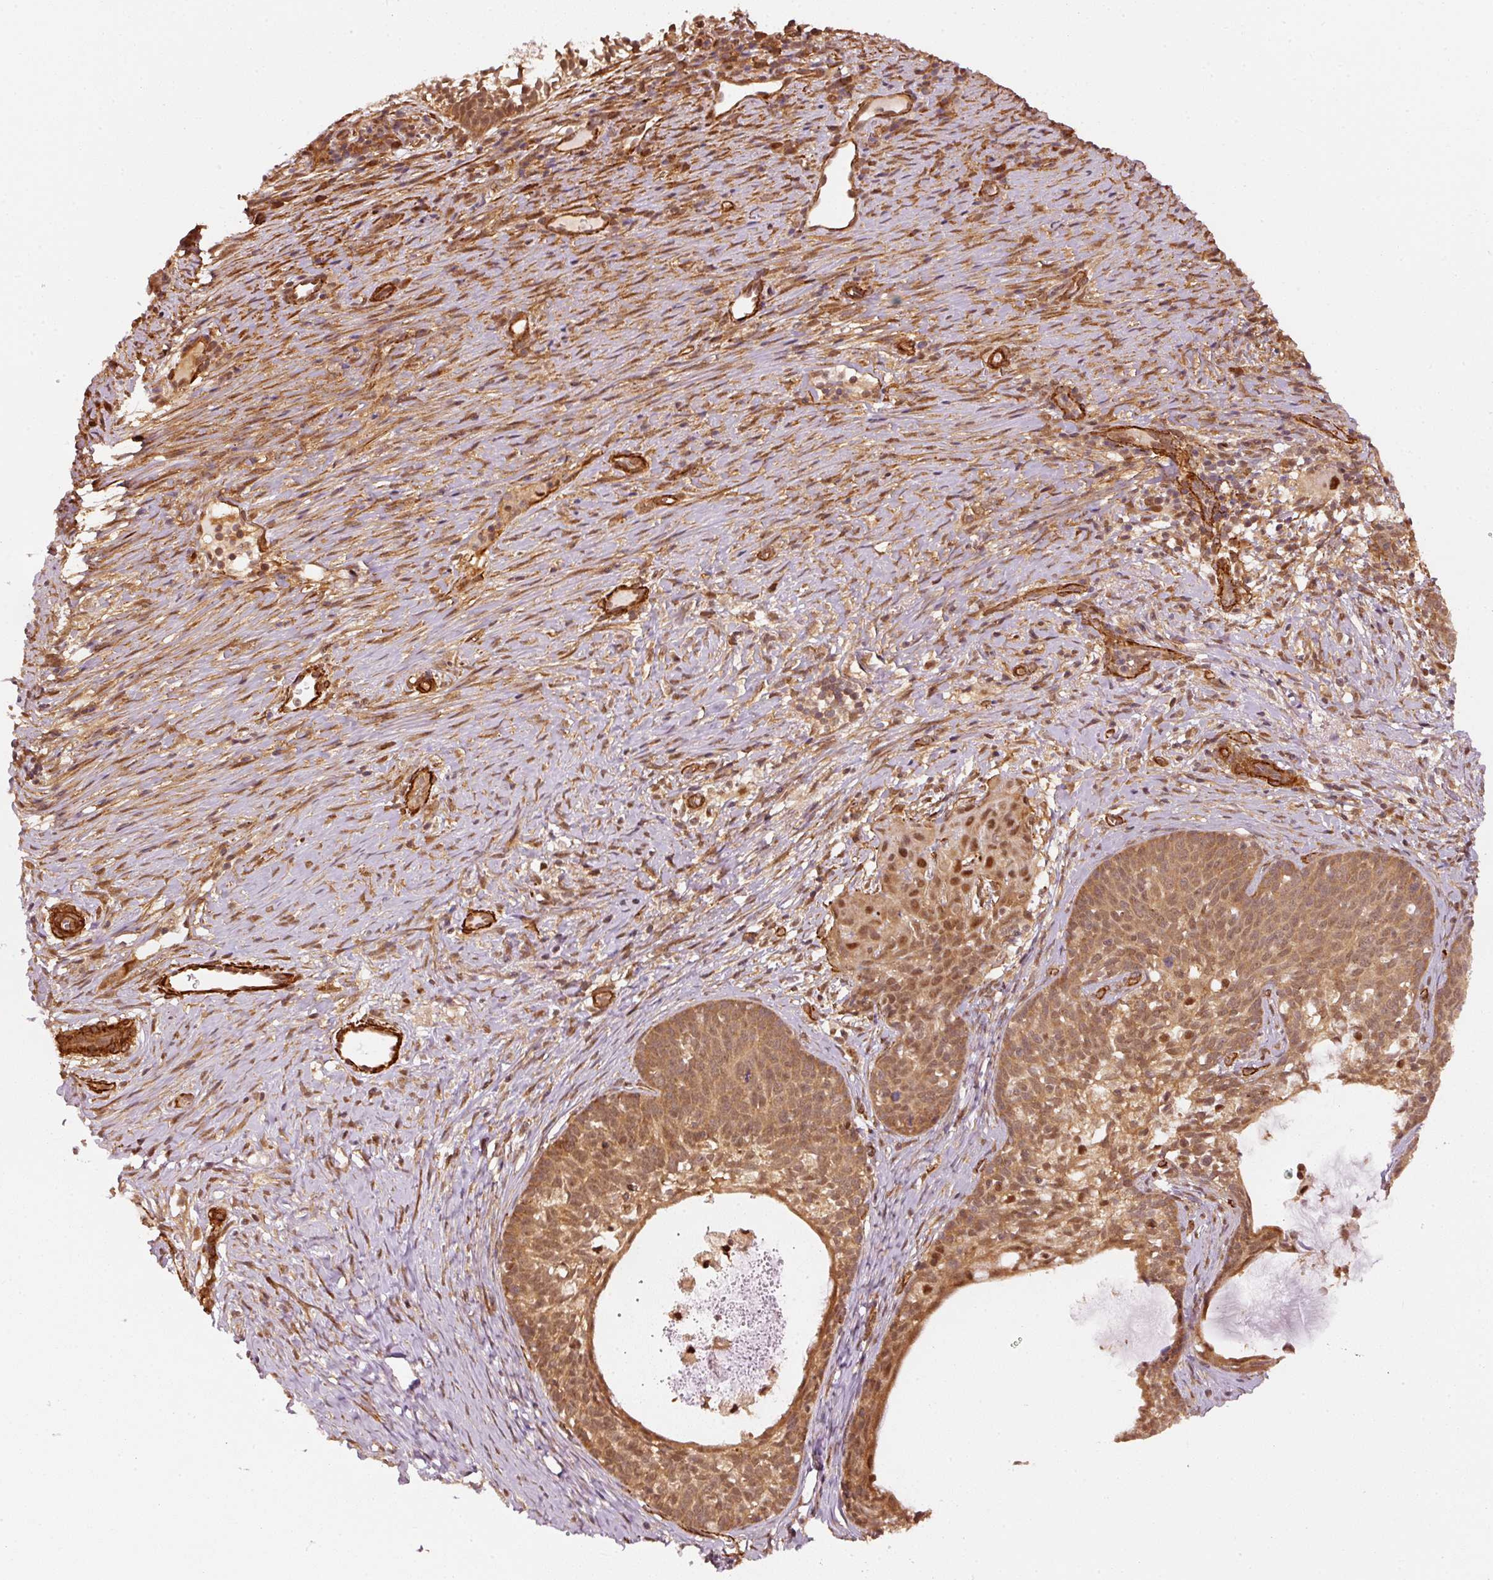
{"staining": {"intensity": "moderate", "quantity": ">75%", "location": "cytoplasmic/membranous,nuclear"}, "tissue": "cervical cancer", "cell_type": "Tumor cells", "image_type": "cancer", "snomed": [{"axis": "morphology", "description": "Squamous cell carcinoma, NOS"}, {"axis": "morphology", "description": "Adenocarcinoma, NOS"}, {"axis": "topography", "description": "Cervix"}], "caption": "About >75% of tumor cells in human cervical cancer (adenocarcinoma) demonstrate moderate cytoplasmic/membranous and nuclear protein positivity as visualized by brown immunohistochemical staining.", "gene": "PSMD1", "patient": {"sex": "female", "age": 52}}